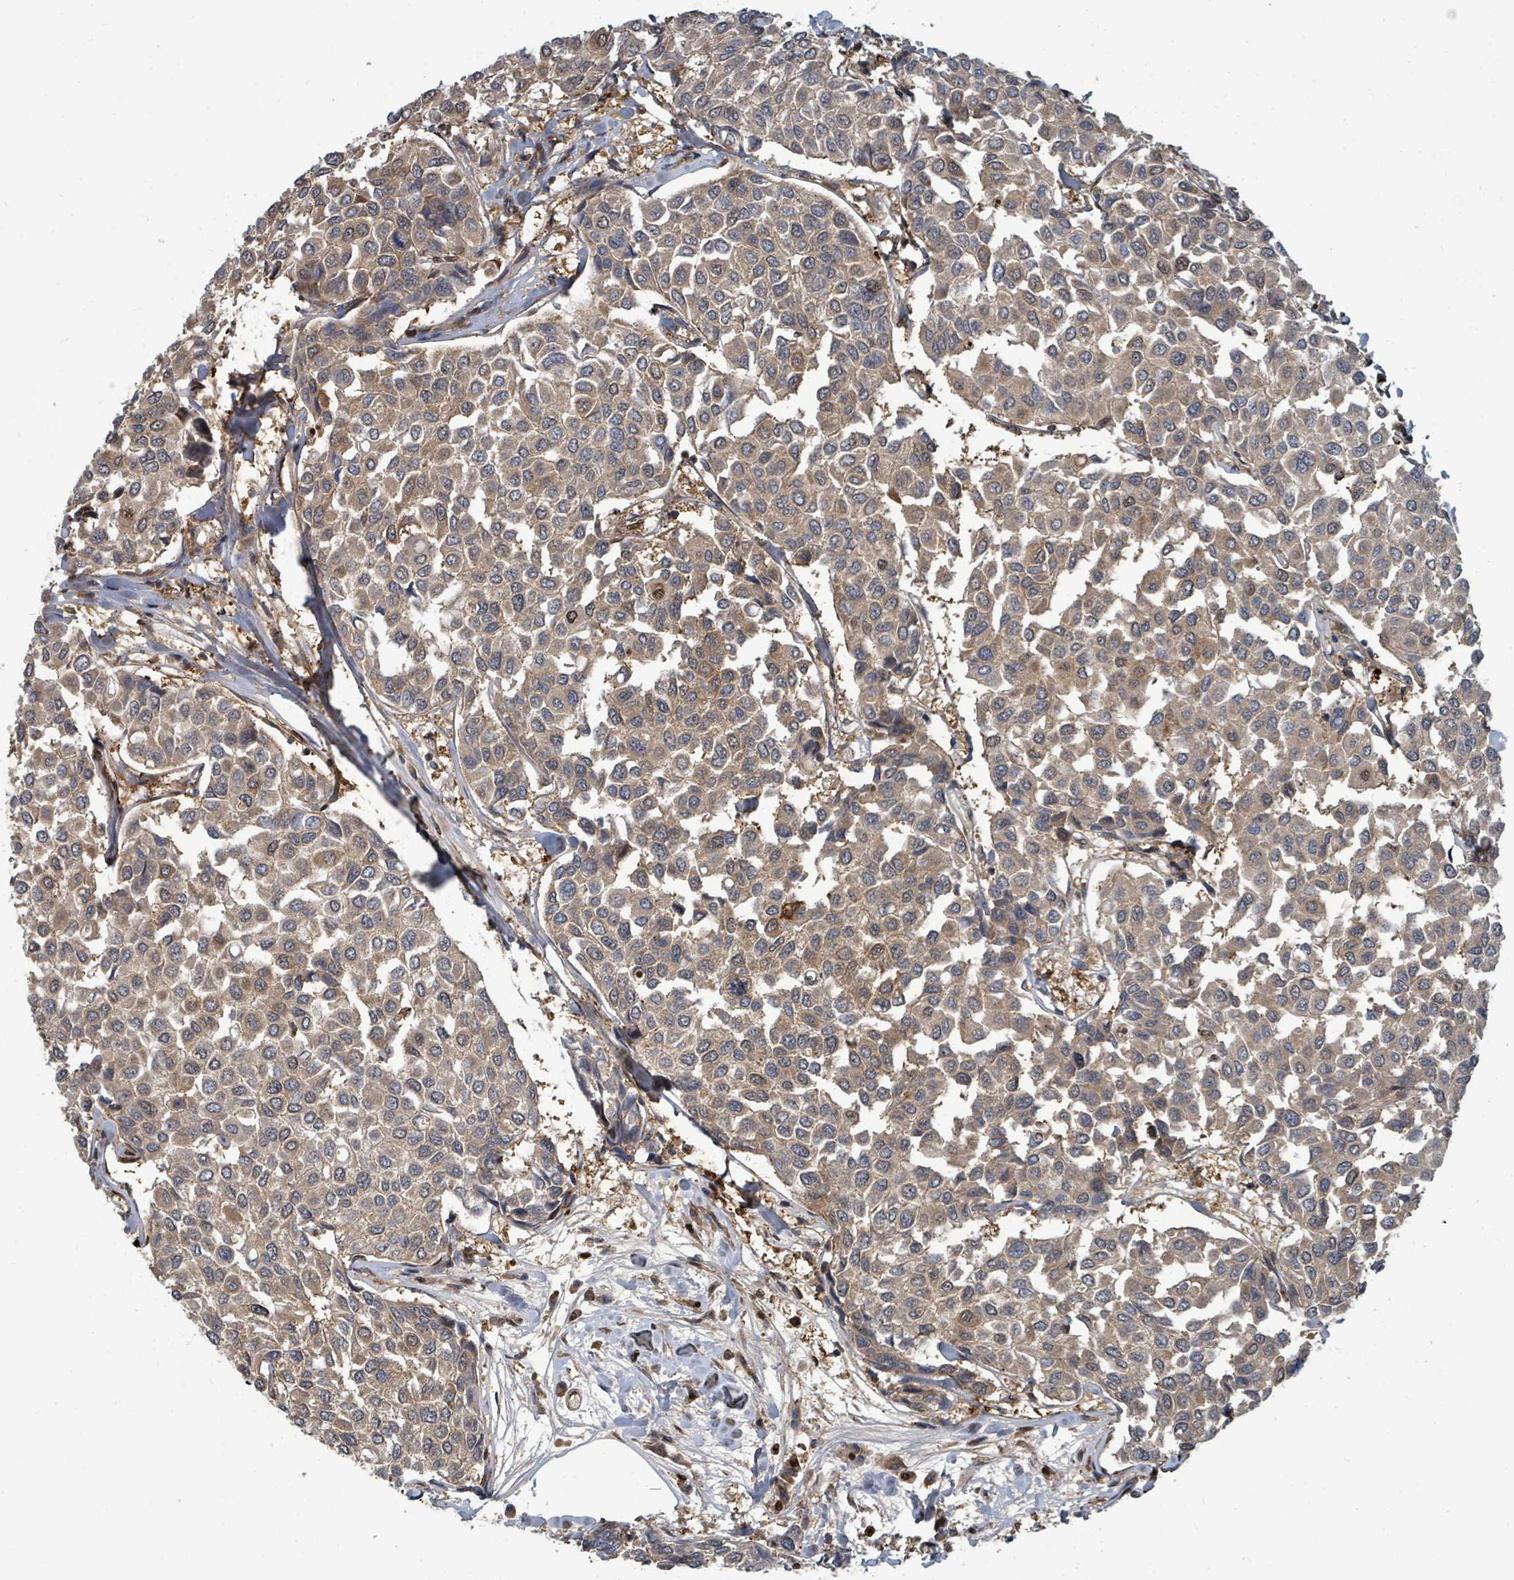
{"staining": {"intensity": "moderate", "quantity": "25%-75%", "location": "cytoplasmic/membranous,nuclear"}, "tissue": "breast cancer", "cell_type": "Tumor cells", "image_type": "cancer", "snomed": [{"axis": "morphology", "description": "Duct carcinoma"}, {"axis": "topography", "description": "Breast"}], "caption": "Protein analysis of infiltrating ductal carcinoma (breast) tissue reveals moderate cytoplasmic/membranous and nuclear positivity in approximately 25%-75% of tumor cells. Nuclei are stained in blue.", "gene": "TRDMT1", "patient": {"sex": "female", "age": 55}}